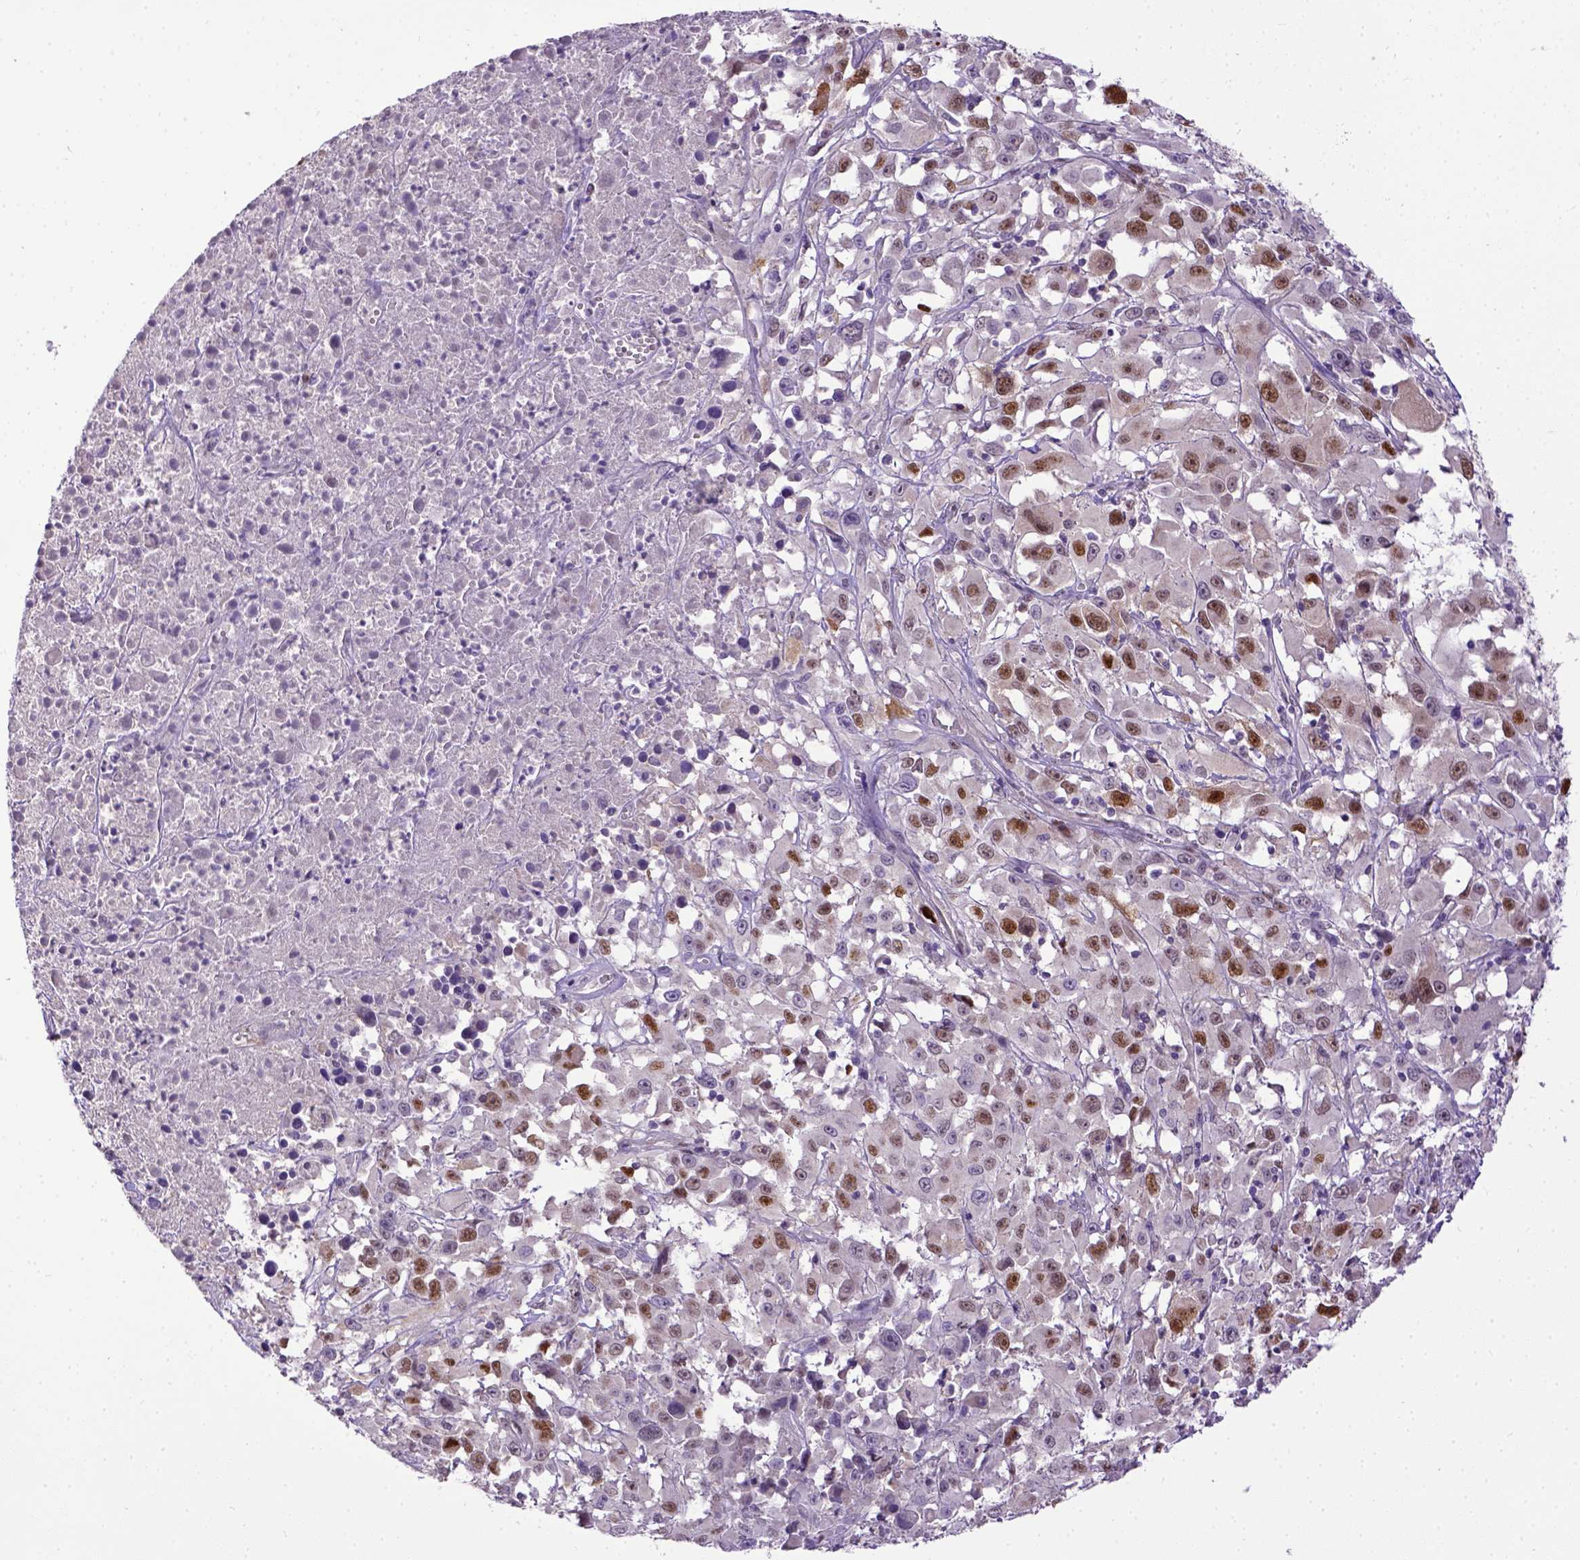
{"staining": {"intensity": "moderate", "quantity": ">75%", "location": "nuclear"}, "tissue": "melanoma", "cell_type": "Tumor cells", "image_type": "cancer", "snomed": [{"axis": "morphology", "description": "Malignant melanoma, Metastatic site"}, {"axis": "topography", "description": "Soft tissue"}], "caption": "This histopathology image reveals melanoma stained with immunohistochemistry (IHC) to label a protein in brown. The nuclear of tumor cells show moderate positivity for the protein. Nuclei are counter-stained blue.", "gene": "CDKN1A", "patient": {"sex": "male", "age": 50}}